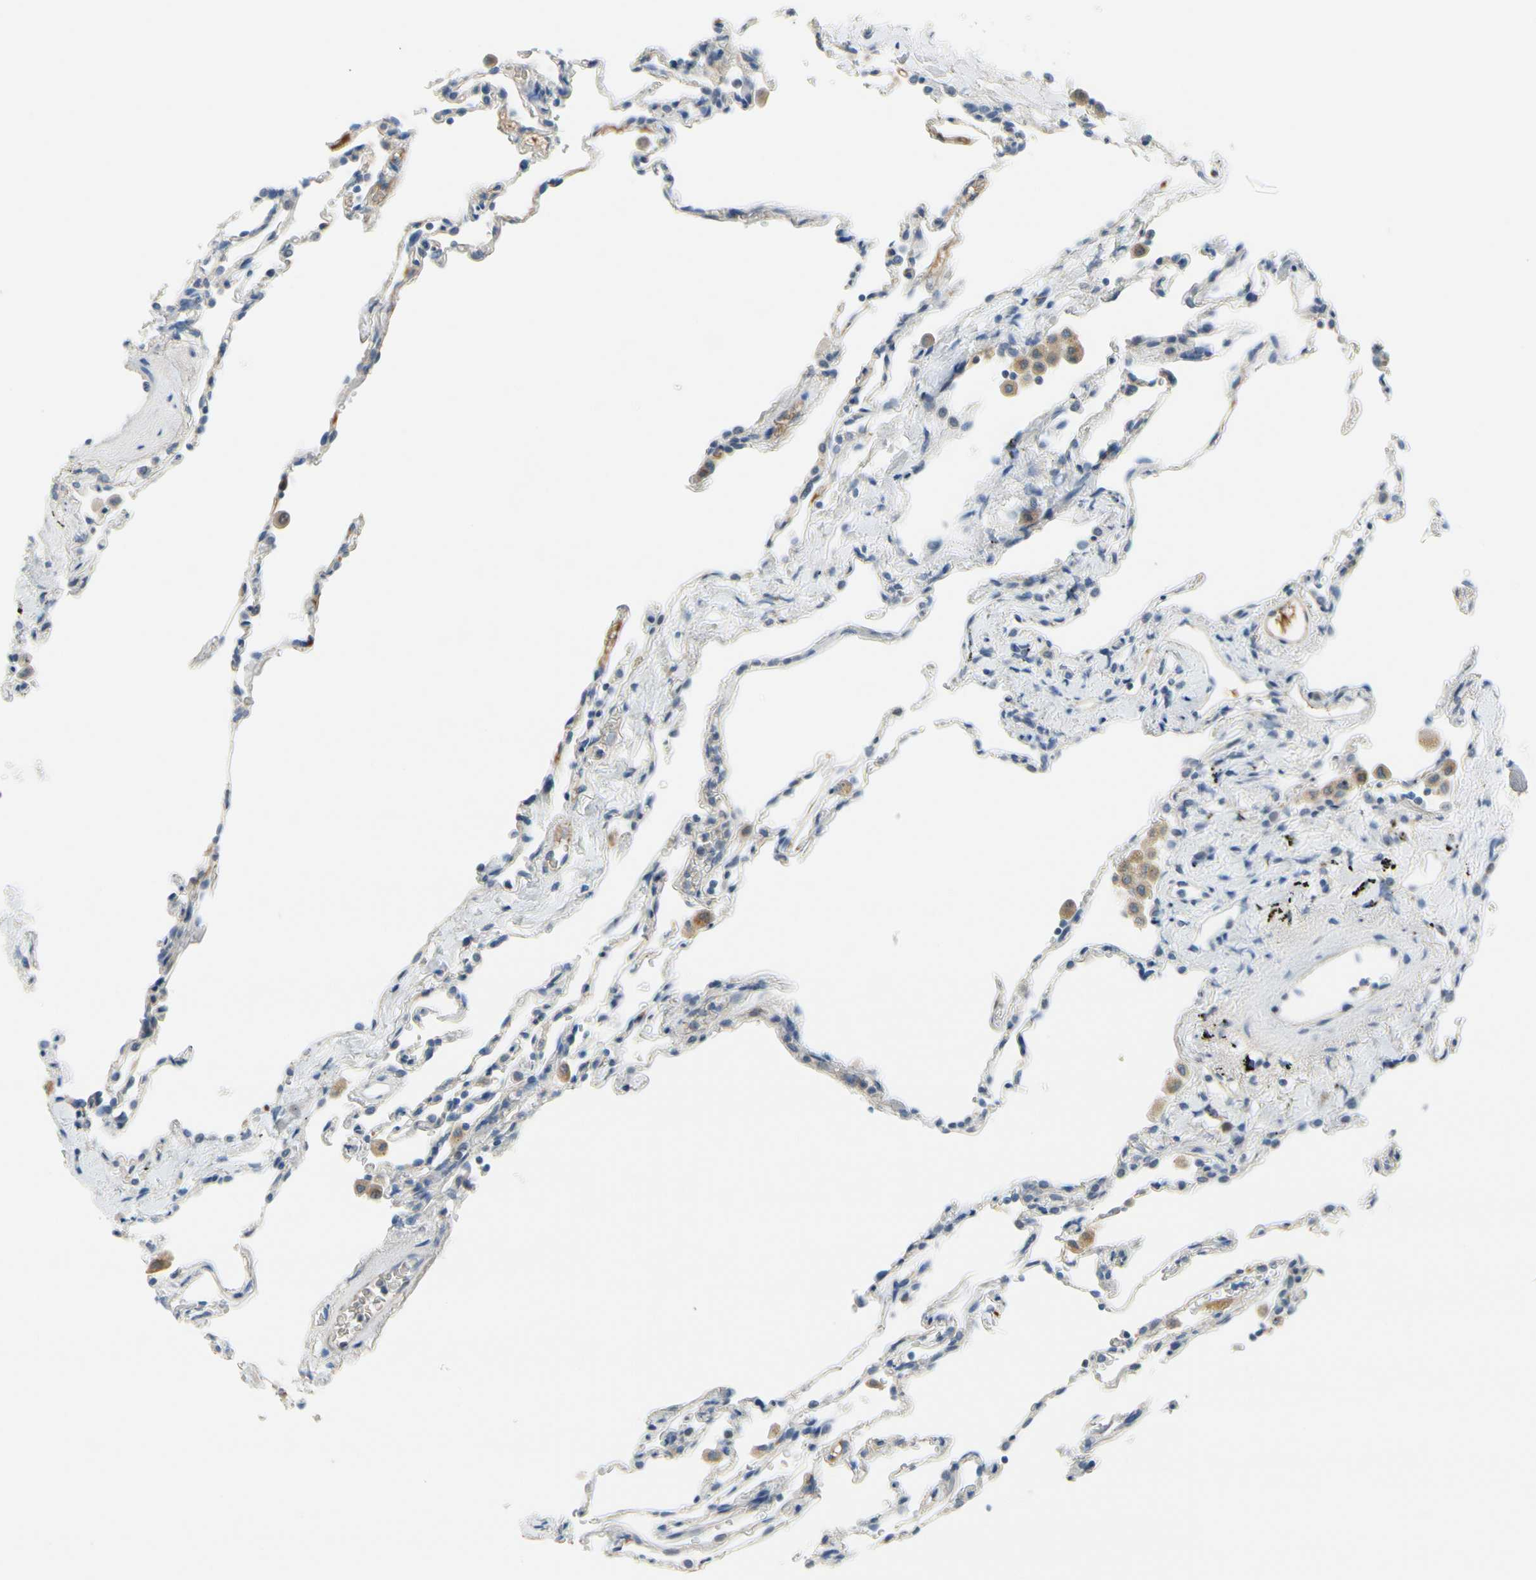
{"staining": {"intensity": "negative", "quantity": "none", "location": "none"}, "tissue": "lung", "cell_type": "Alveolar cells", "image_type": "normal", "snomed": [{"axis": "morphology", "description": "Normal tissue, NOS"}, {"axis": "topography", "description": "Lung"}], "caption": "Immunohistochemistry of benign human lung reveals no positivity in alveolar cells. (DAB (3,3'-diaminobenzidine) IHC visualized using brightfield microscopy, high magnification).", "gene": "CNDP1", "patient": {"sex": "male", "age": 59}}